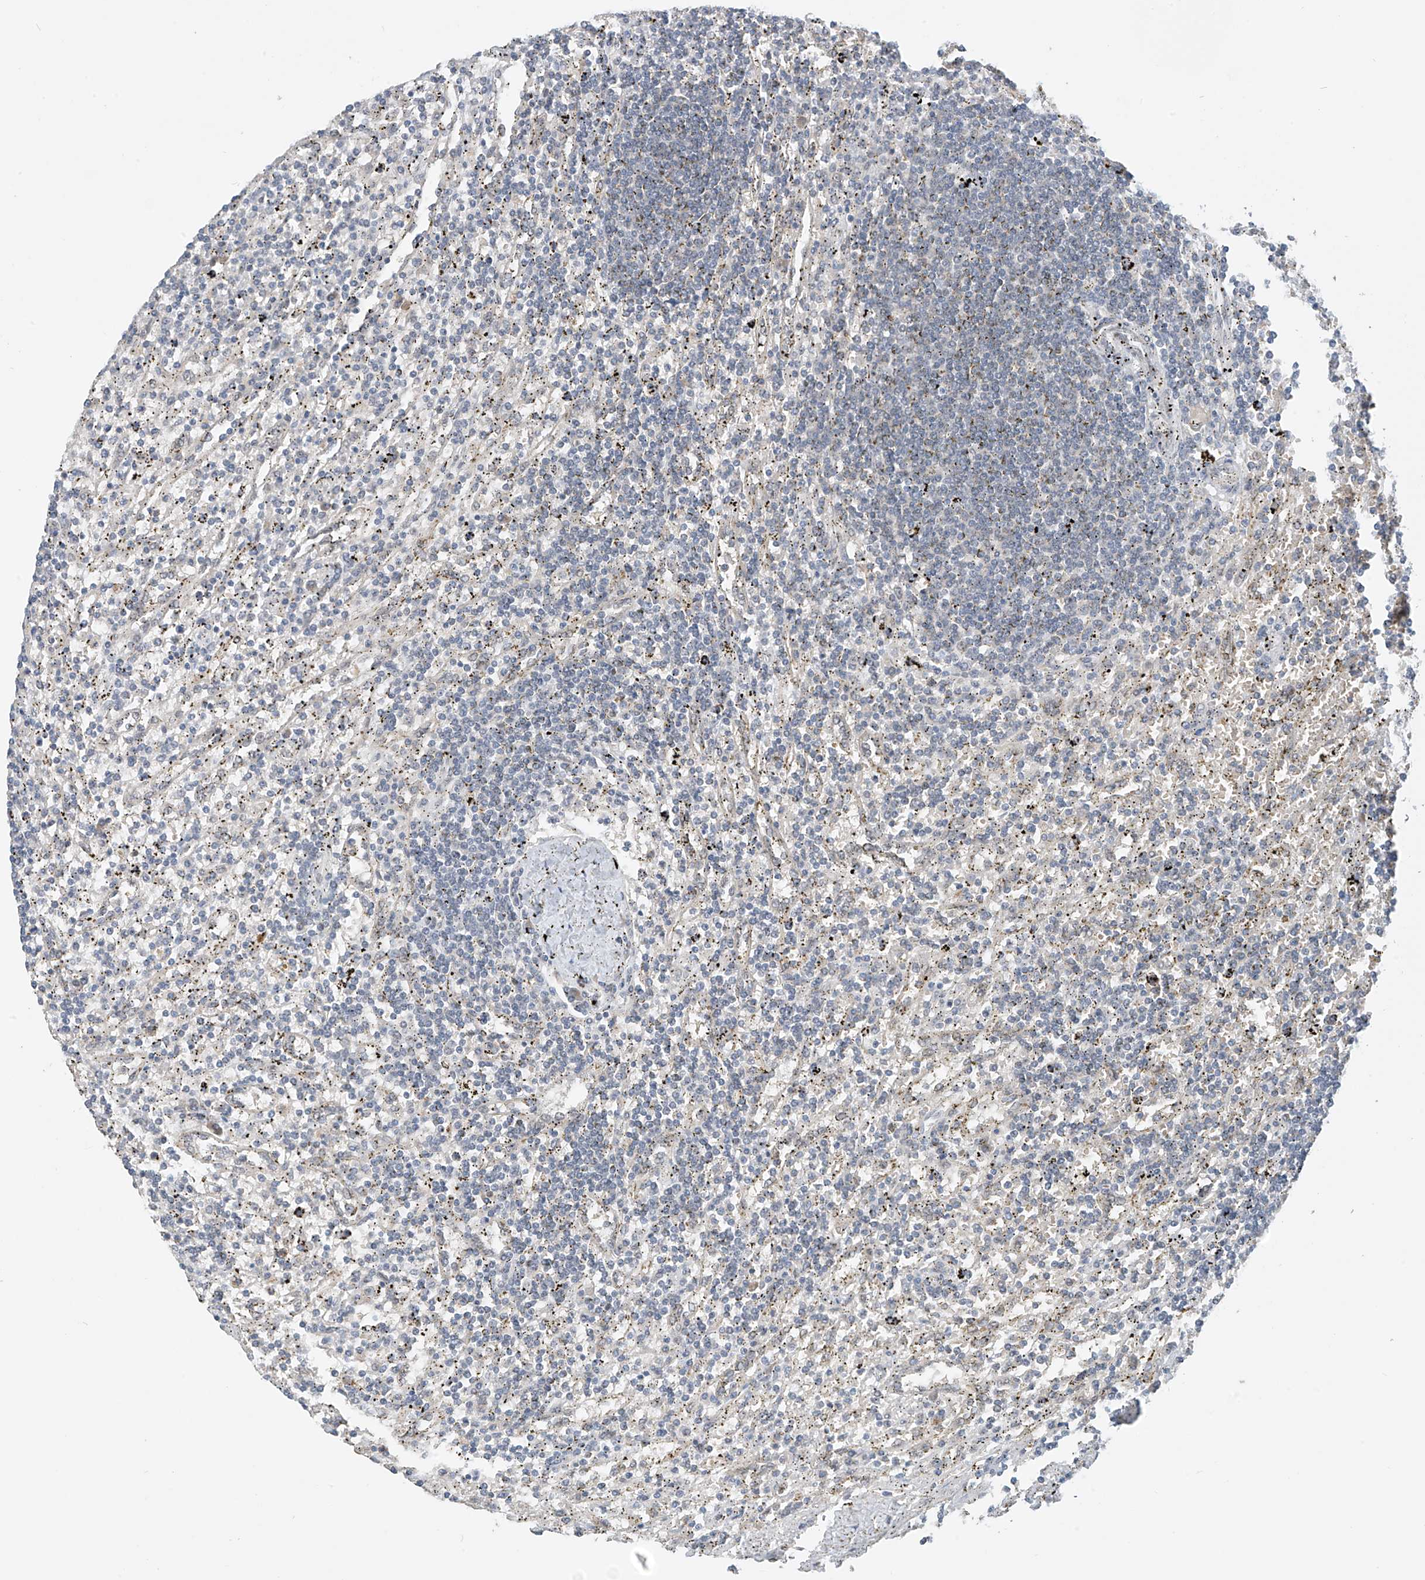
{"staining": {"intensity": "negative", "quantity": "none", "location": "none"}, "tissue": "lymphoma", "cell_type": "Tumor cells", "image_type": "cancer", "snomed": [{"axis": "morphology", "description": "Malignant lymphoma, non-Hodgkin's type, Low grade"}, {"axis": "topography", "description": "Spleen"}], "caption": "Histopathology image shows no protein expression in tumor cells of low-grade malignant lymphoma, non-Hodgkin's type tissue.", "gene": "MCM9", "patient": {"sex": "male", "age": 76}}